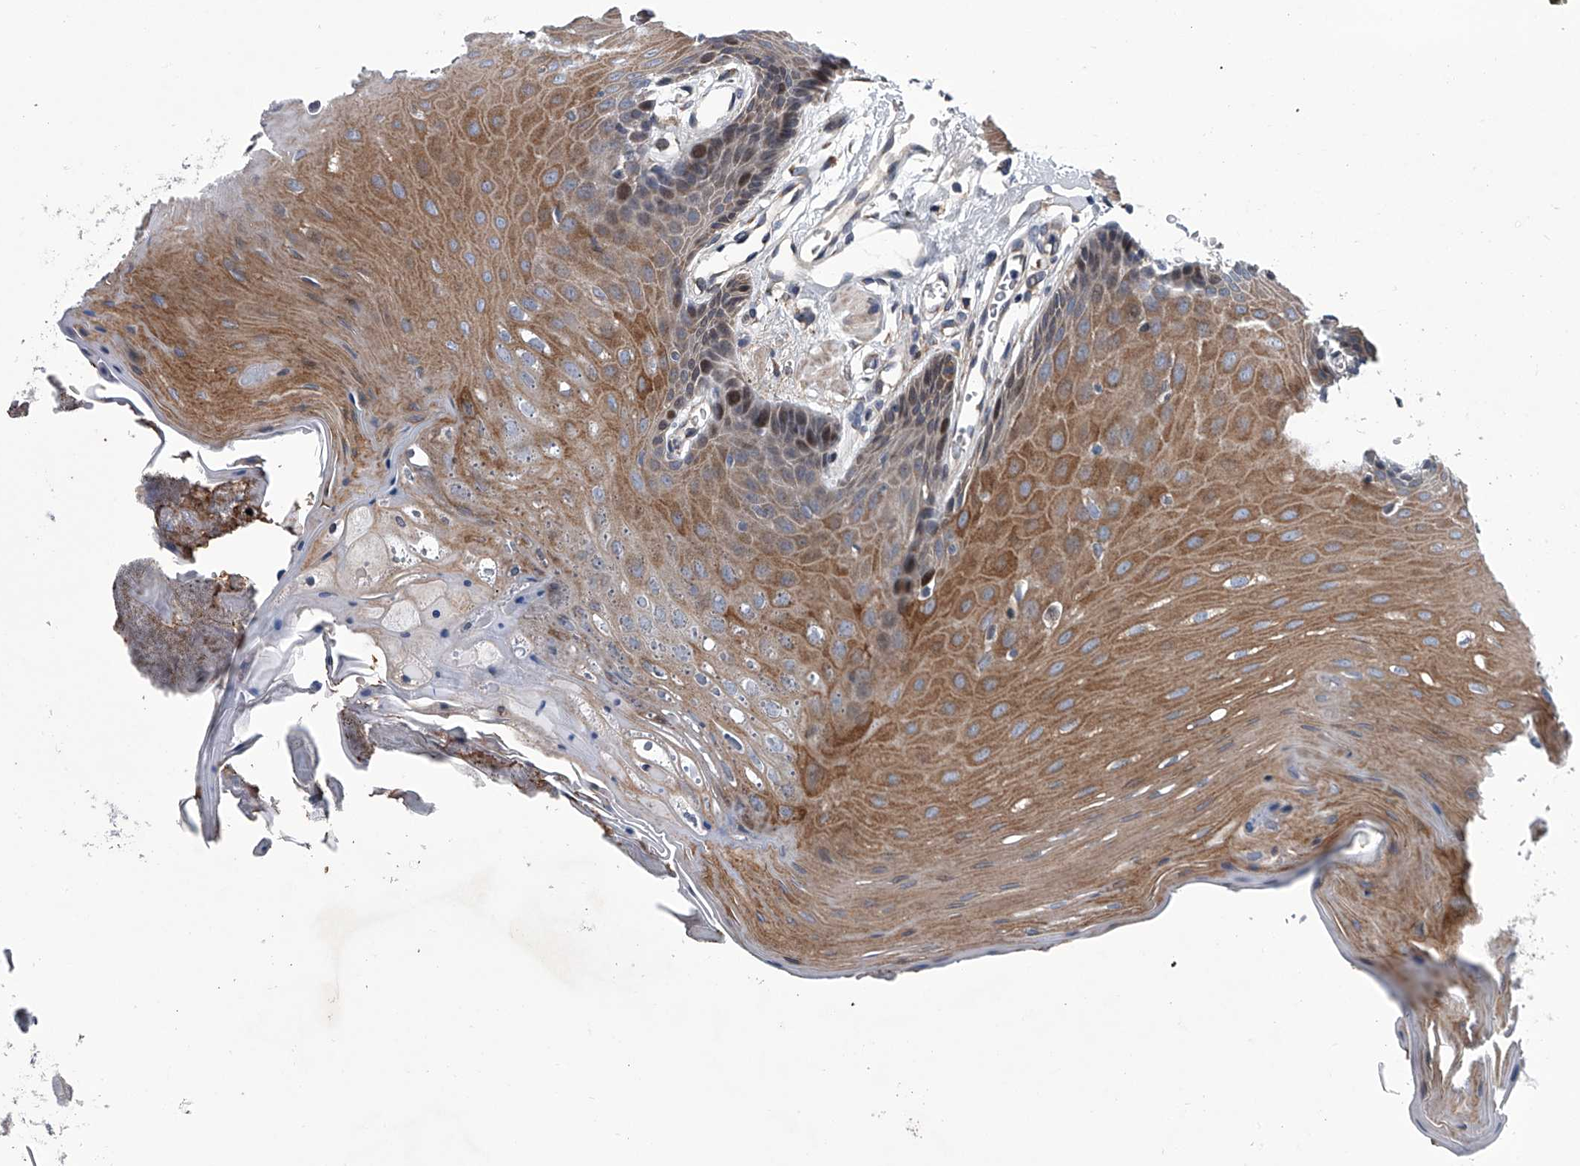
{"staining": {"intensity": "moderate", "quantity": "25%-75%", "location": "cytoplasmic/membranous,nuclear"}, "tissue": "oral mucosa", "cell_type": "Squamous epithelial cells", "image_type": "normal", "snomed": [{"axis": "morphology", "description": "Normal tissue, NOS"}, {"axis": "morphology", "description": "Squamous cell carcinoma, NOS"}, {"axis": "topography", "description": "Skeletal muscle"}, {"axis": "topography", "description": "Oral tissue"}, {"axis": "topography", "description": "Salivary gland"}, {"axis": "topography", "description": "Head-Neck"}], "caption": "This photomicrograph displays IHC staining of normal oral mucosa, with medium moderate cytoplasmic/membranous,nuclear expression in about 25%-75% of squamous epithelial cells.", "gene": "ABCG1", "patient": {"sex": "male", "age": 54}}